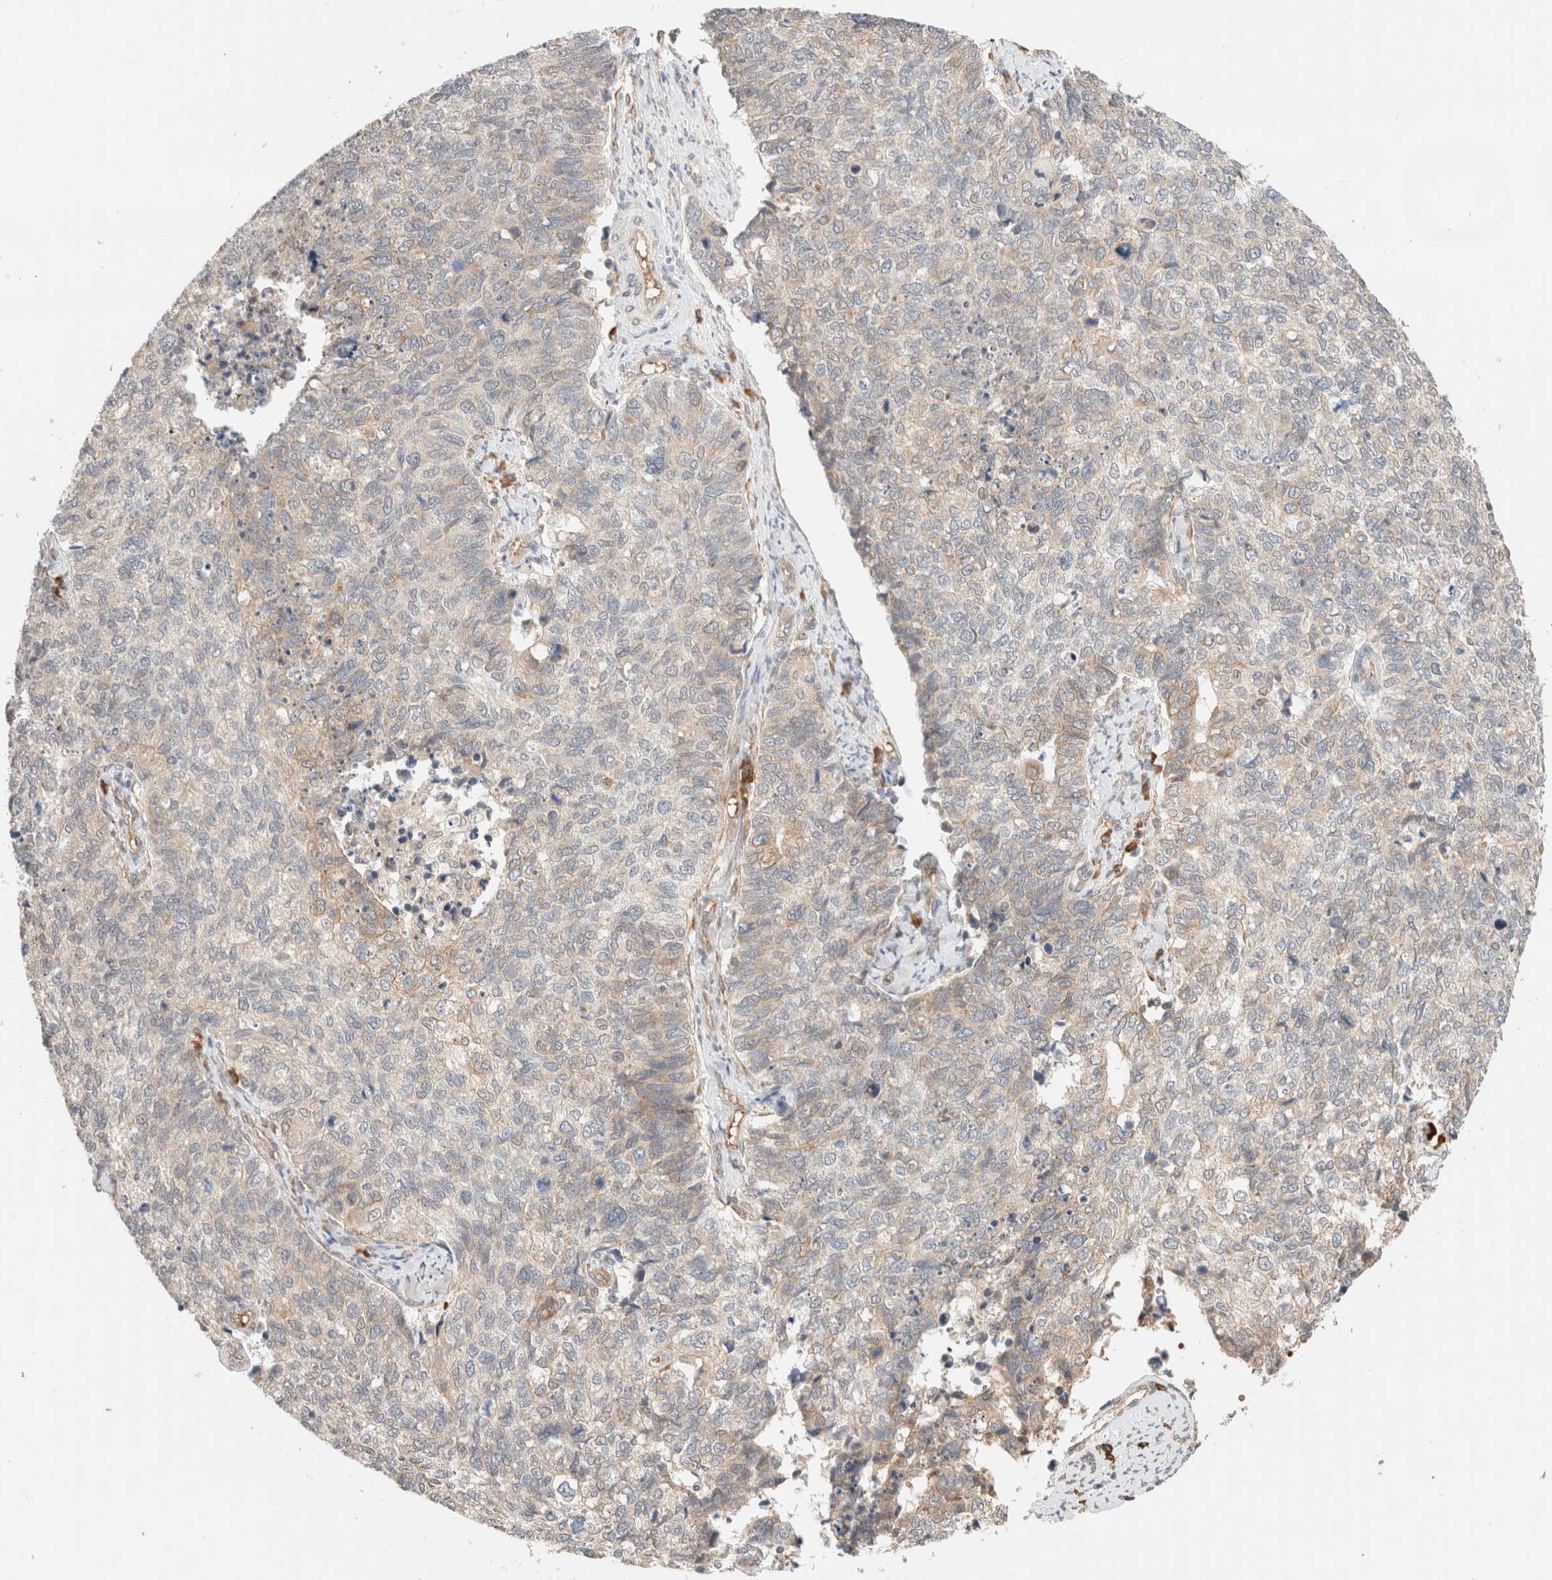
{"staining": {"intensity": "weak", "quantity": "25%-75%", "location": "cytoplasmic/membranous"}, "tissue": "cervical cancer", "cell_type": "Tumor cells", "image_type": "cancer", "snomed": [{"axis": "morphology", "description": "Squamous cell carcinoma, NOS"}, {"axis": "topography", "description": "Cervix"}], "caption": "Immunohistochemistry (DAB (3,3'-diaminobenzidine)) staining of cervical squamous cell carcinoma reveals weak cytoplasmic/membranous protein positivity in approximately 25%-75% of tumor cells. (Brightfield microscopy of DAB IHC at high magnification).", "gene": "SYVN1", "patient": {"sex": "female", "age": 63}}